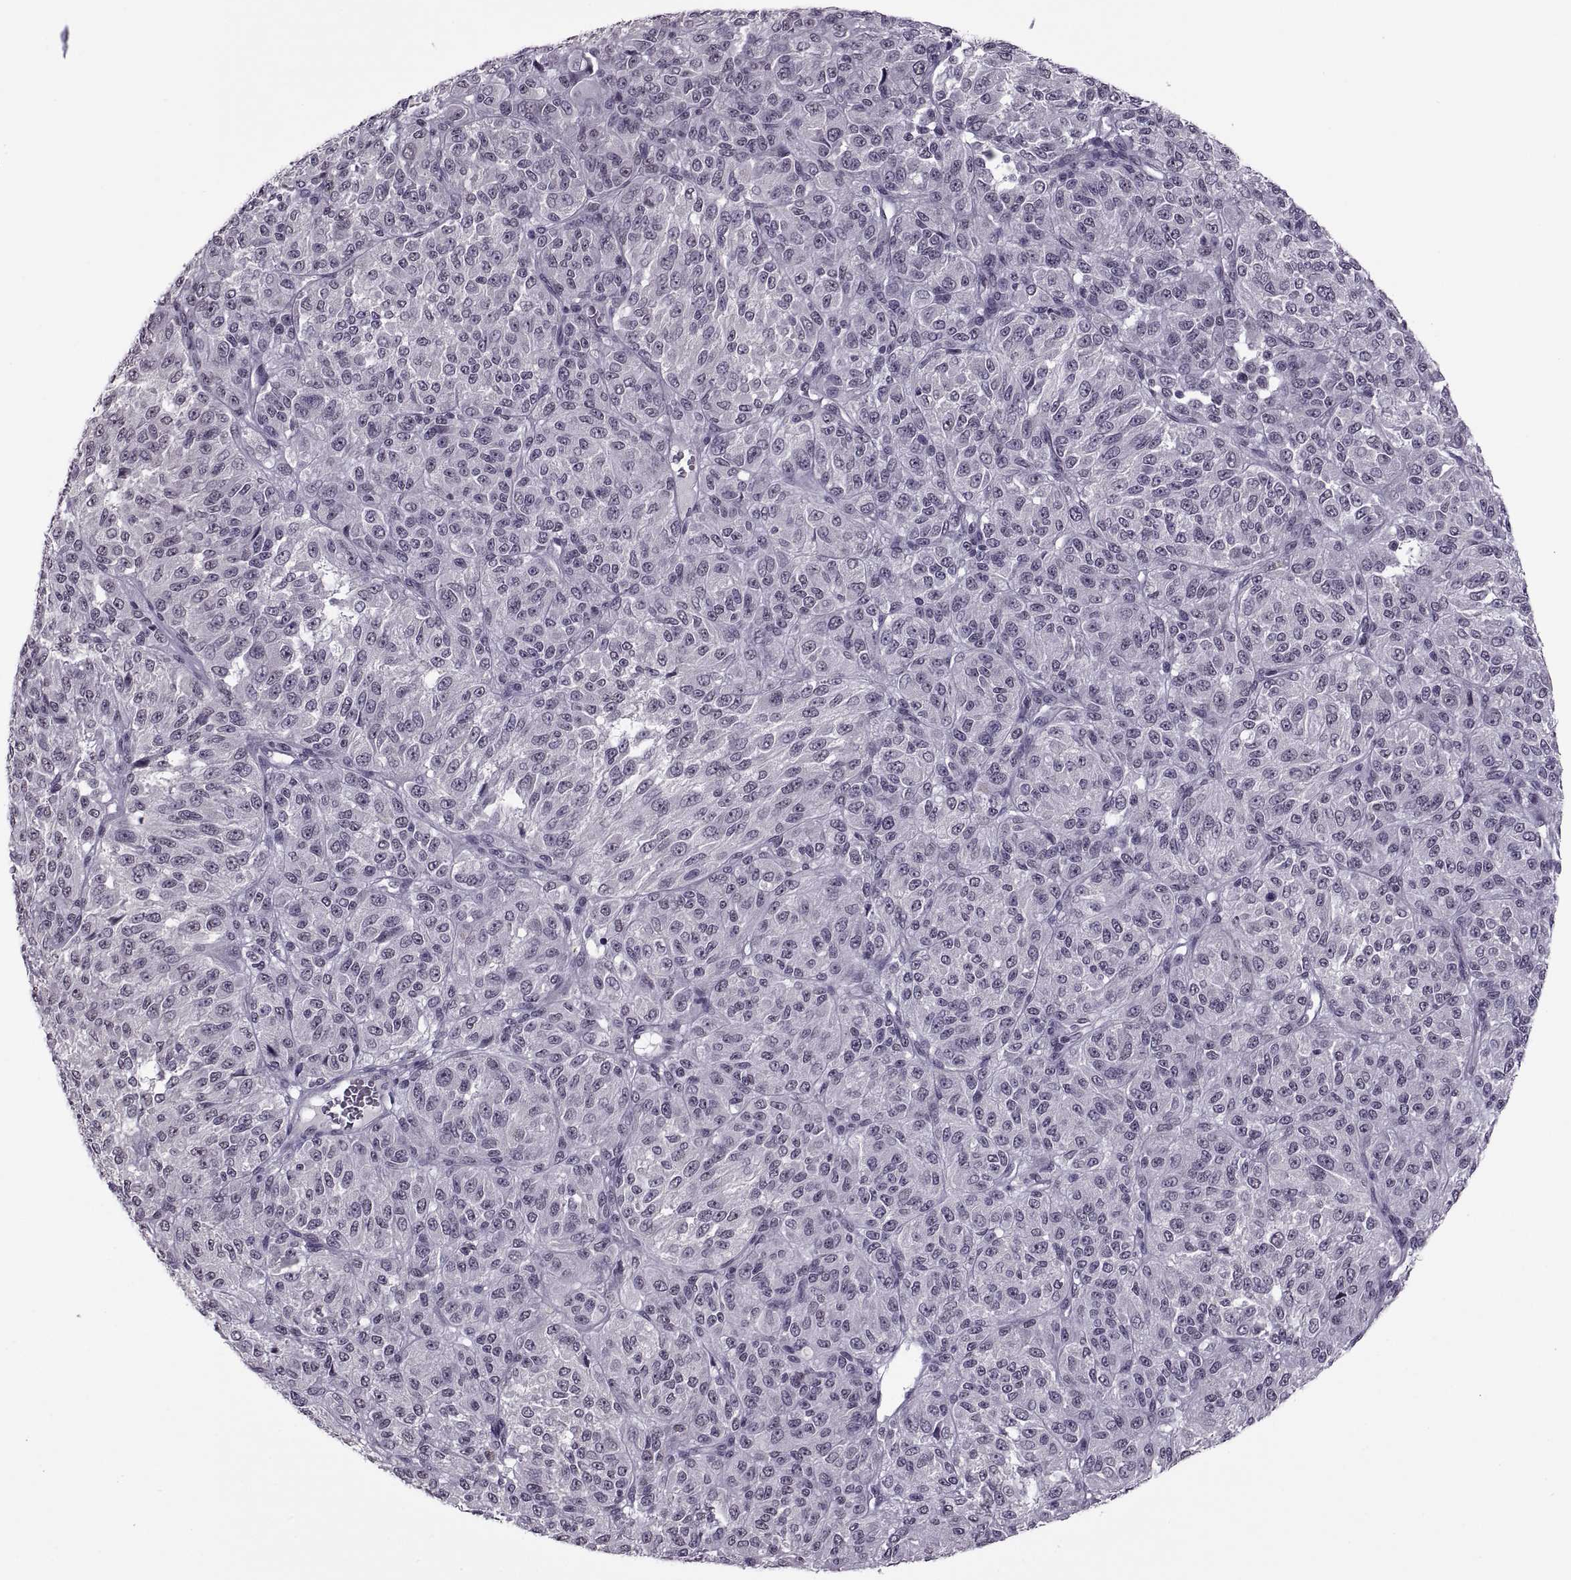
{"staining": {"intensity": "negative", "quantity": "none", "location": "none"}, "tissue": "melanoma", "cell_type": "Tumor cells", "image_type": "cancer", "snomed": [{"axis": "morphology", "description": "Malignant melanoma, Metastatic site"}, {"axis": "topography", "description": "Brain"}], "caption": "This is a photomicrograph of immunohistochemistry (IHC) staining of melanoma, which shows no staining in tumor cells.", "gene": "OTP", "patient": {"sex": "female", "age": 56}}